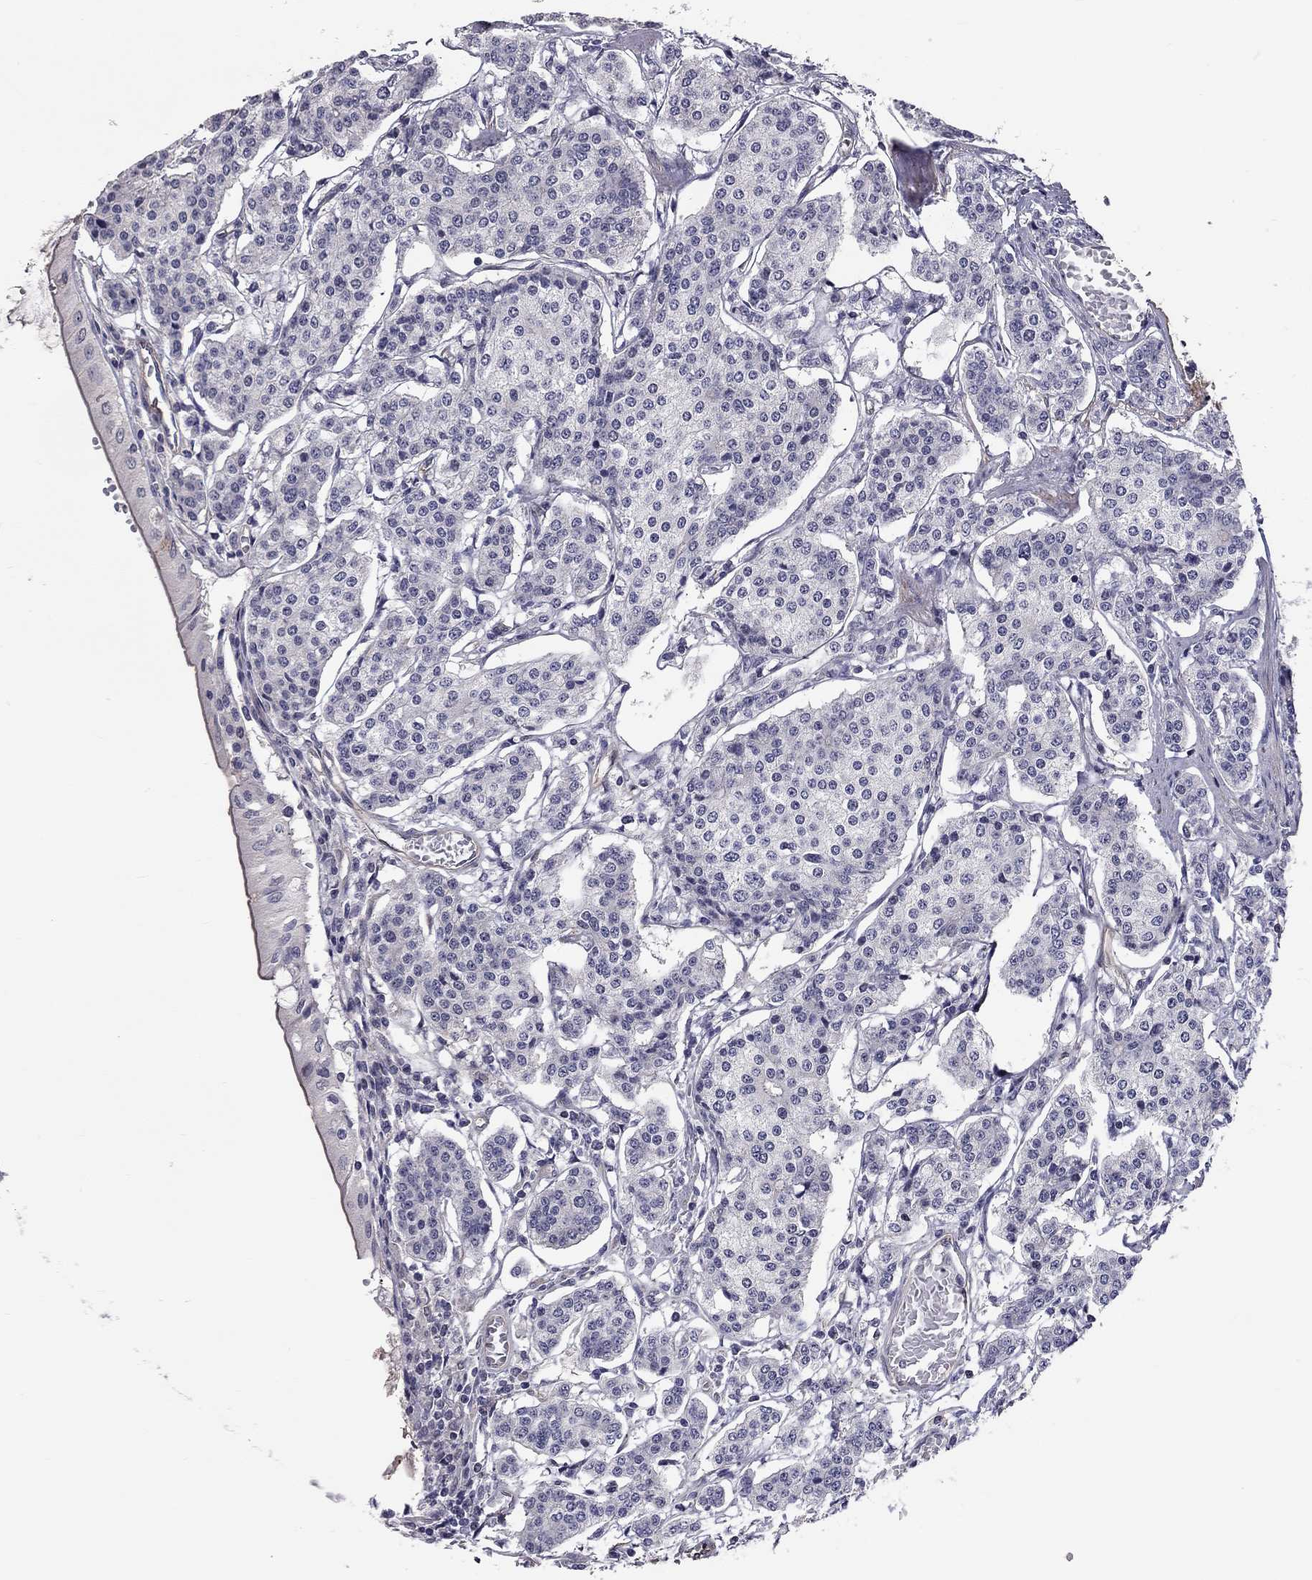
{"staining": {"intensity": "negative", "quantity": "none", "location": "none"}, "tissue": "carcinoid", "cell_type": "Tumor cells", "image_type": "cancer", "snomed": [{"axis": "morphology", "description": "Carcinoid, malignant, NOS"}, {"axis": "topography", "description": "Small intestine"}], "caption": "A histopathology image of human carcinoid is negative for staining in tumor cells.", "gene": "GJB4", "patient": {"sex": "female", "age": 65}}